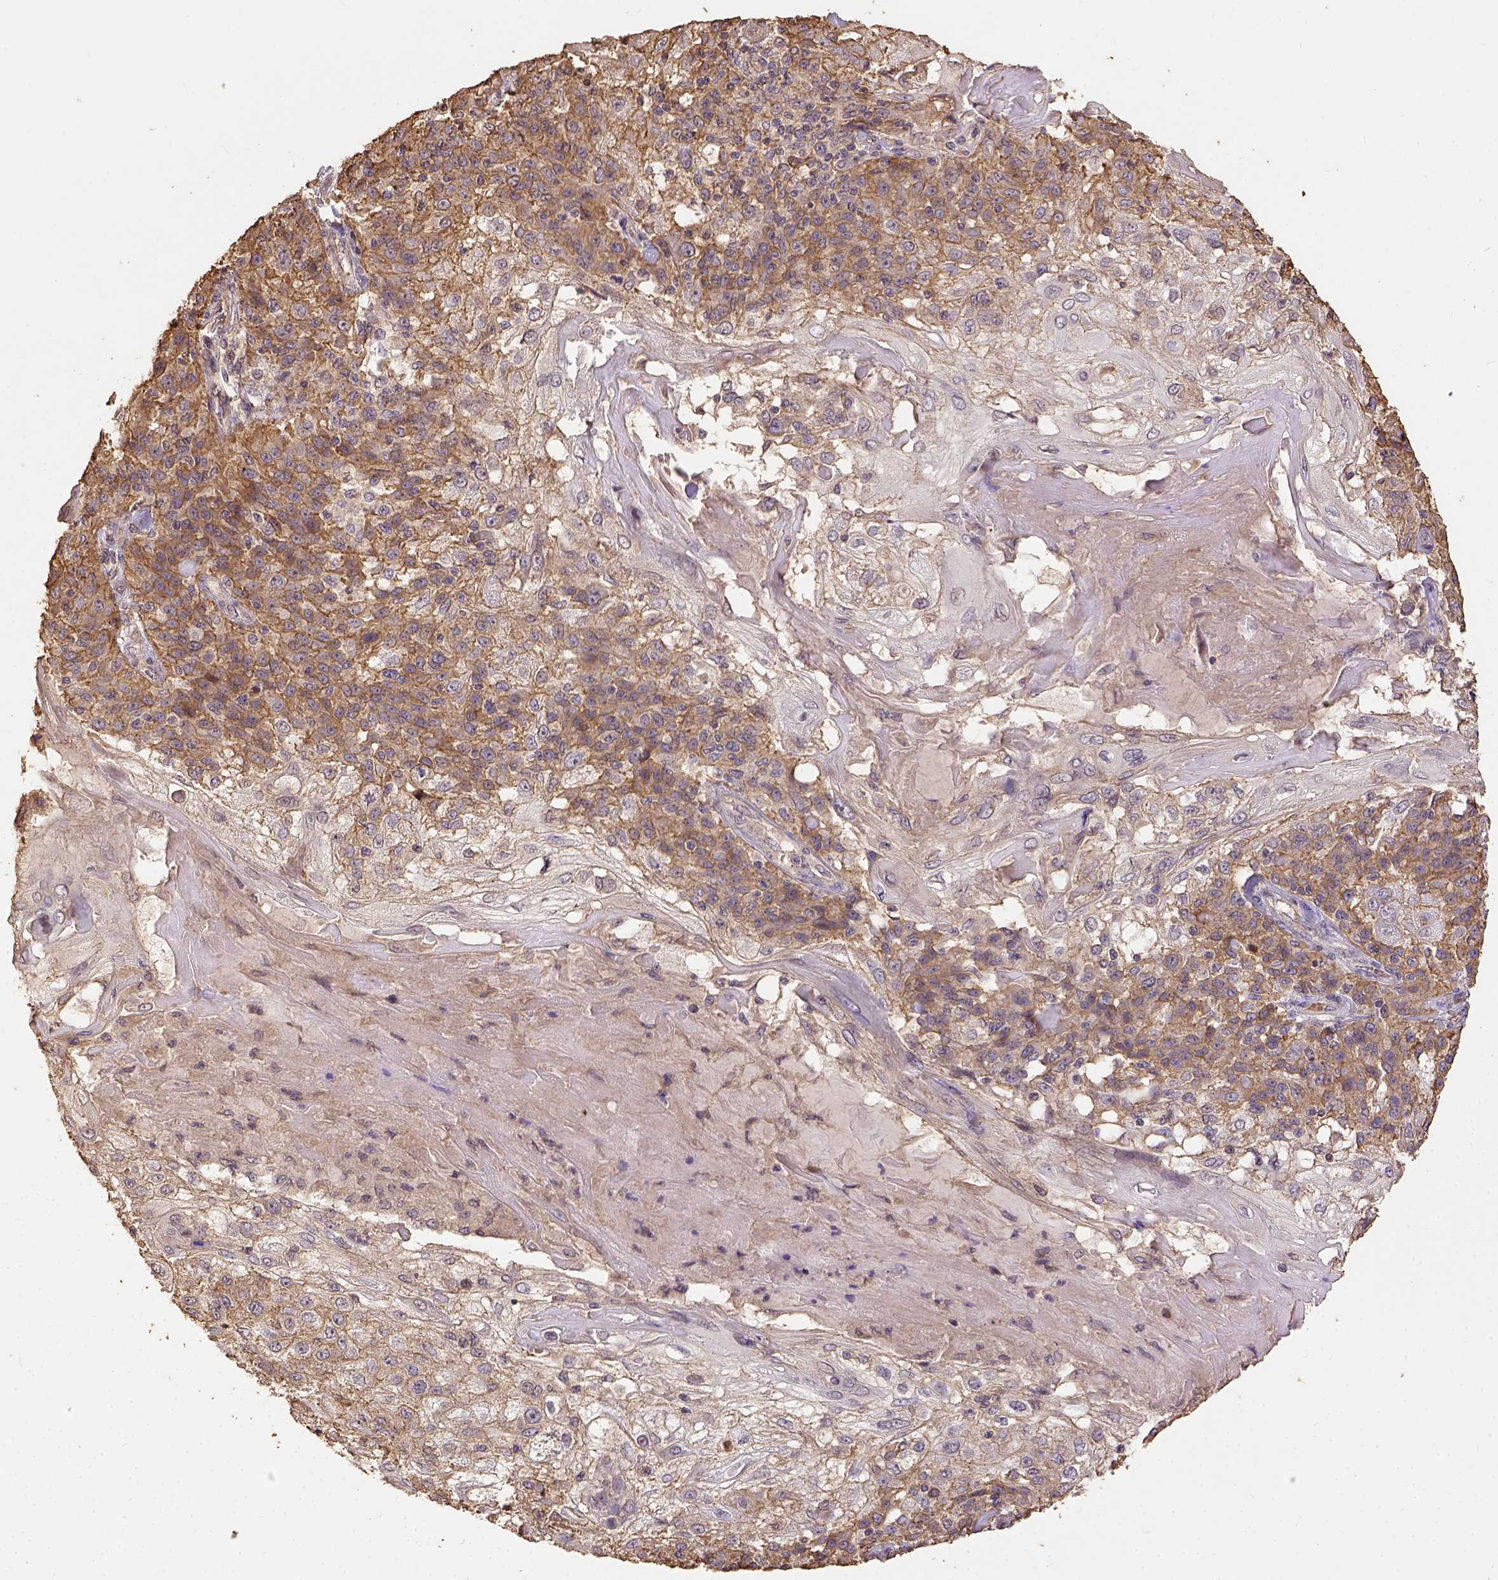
{"staining": {"intensity": "moderate", "quantity": "25%-75%", "location": "cytoplasmic/membranous"}, "tissue": "skin cancer", "cell_type": "Tumor cells", "image_type": "cancer", "snomed": [{"axis": "morphology", "description": "Normal tissue, NOS"}, {"axis": "morphology", "description": "Squamous cell carcinoma, NOS"}, {"axis": "topography", "description": "Skin"}], "caption": "IHC histopathology image of neoplastic tissue: human skin cancer (squamous cell carcinoma) stained using immunohistochemistry (IHC) shows medium levels of moderate protein expression localized specifically in the cytoplasmic/membranous of tumor cells, appearing as a cytoplasmic/membranous brown color.", "gene": "ATP1B3", "patient": {"sex": "female", "age": 83}}